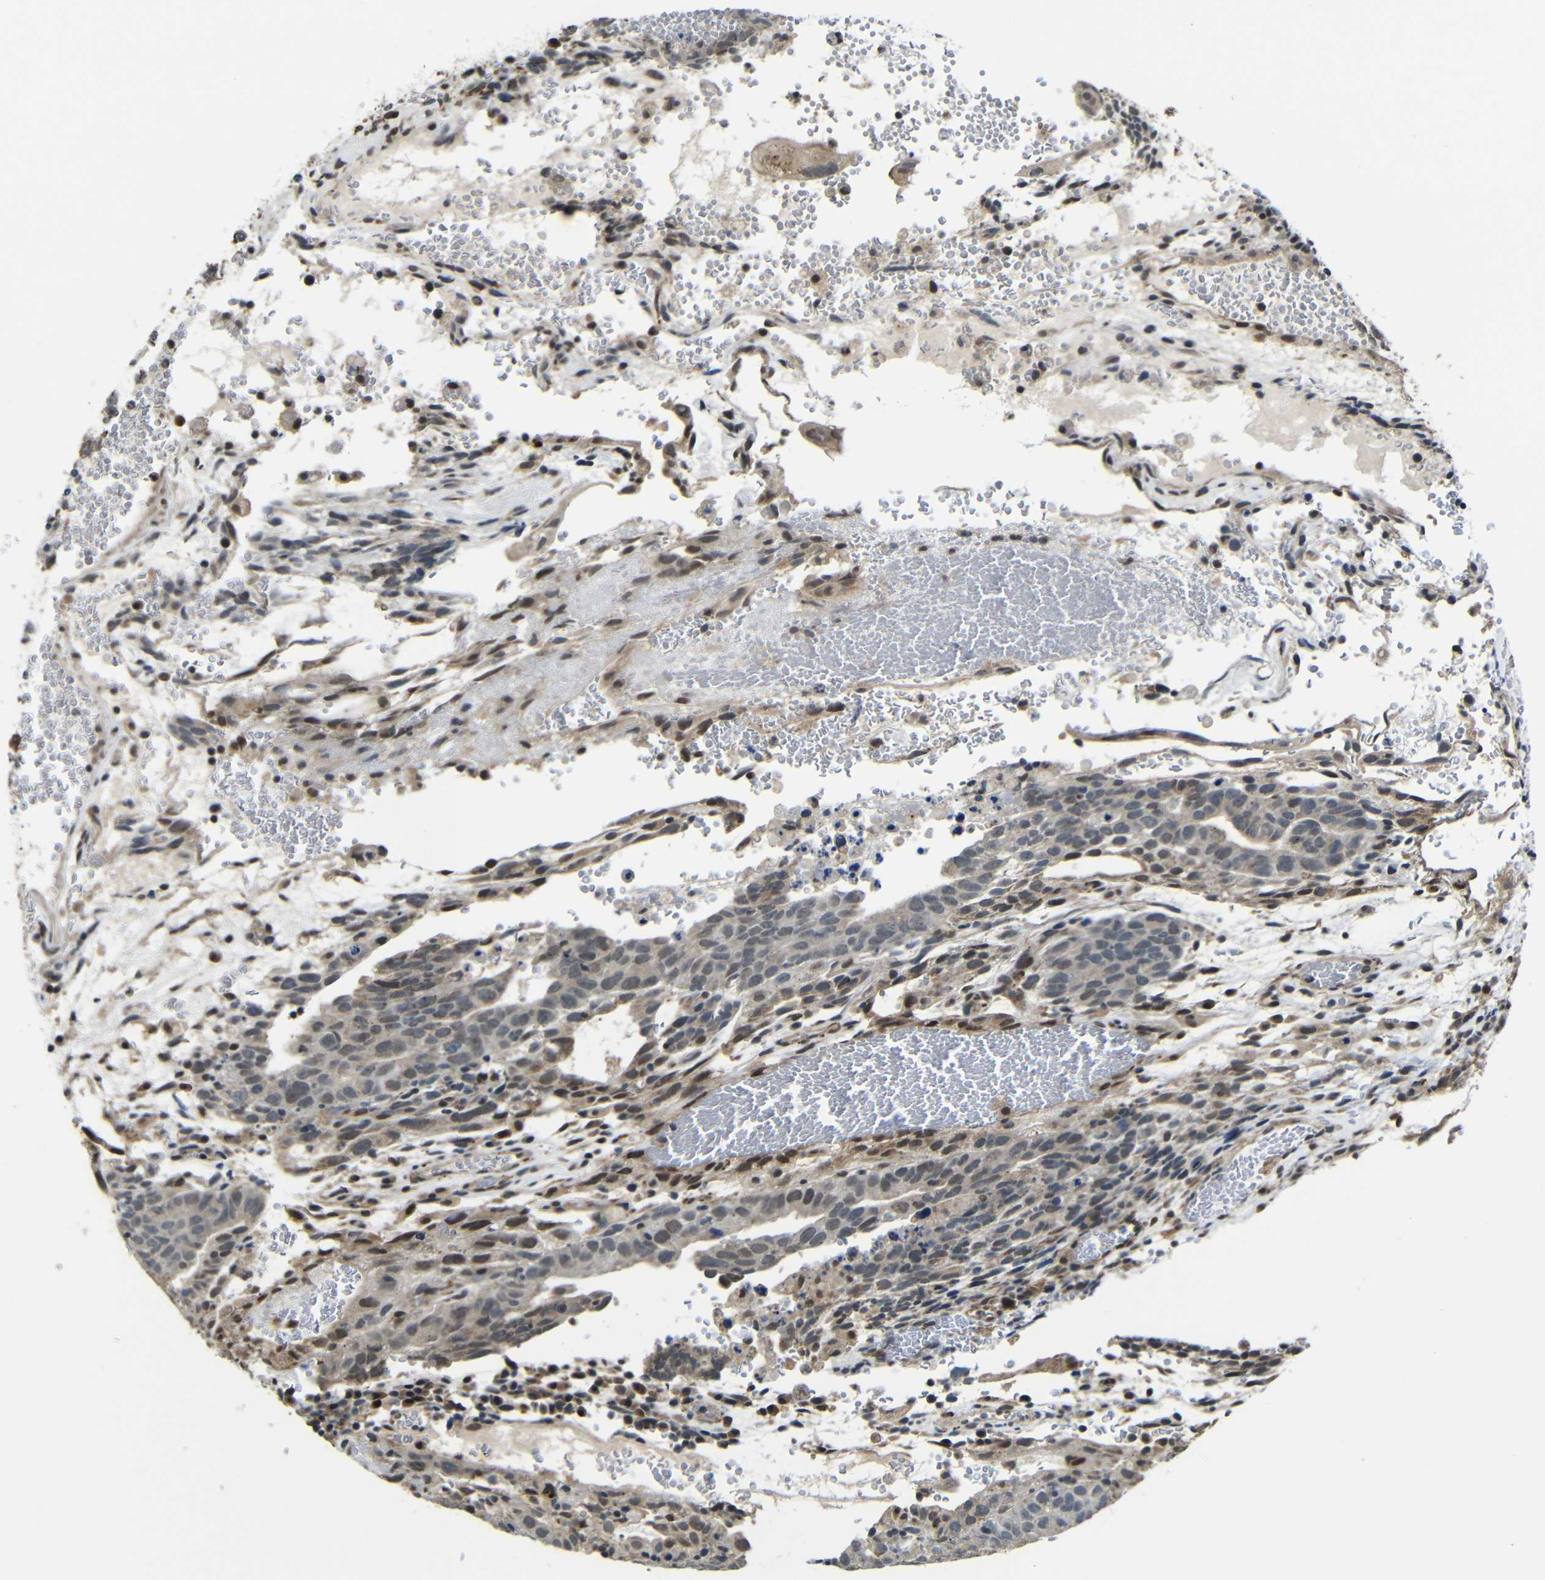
{"staining": {"intensity": "weak", "quantity": "25%-75%", "location": "cytoplasmic/membranous"}, "tissue": "testis cancer", "cell_type": "Tumor cells", "image_type": "cancer", "snomed": [{"axis": "morphology", "description": "Seminoma, NOS"}, {"axis": "morphology", "description": "Carcinoma, Embryonal, NOS"}, {"axis": "topography", "description": "Testis"}], "caption": "This micrograph reveals immunohistochemistry (IHC) staining of human testis embryonal carcinoma, with low weak cytoplasmic/membranous expression in about 25%-75% of tumor cells.", "gene": "FAM172A", "patient": {"sex": "male", "age": 52}}